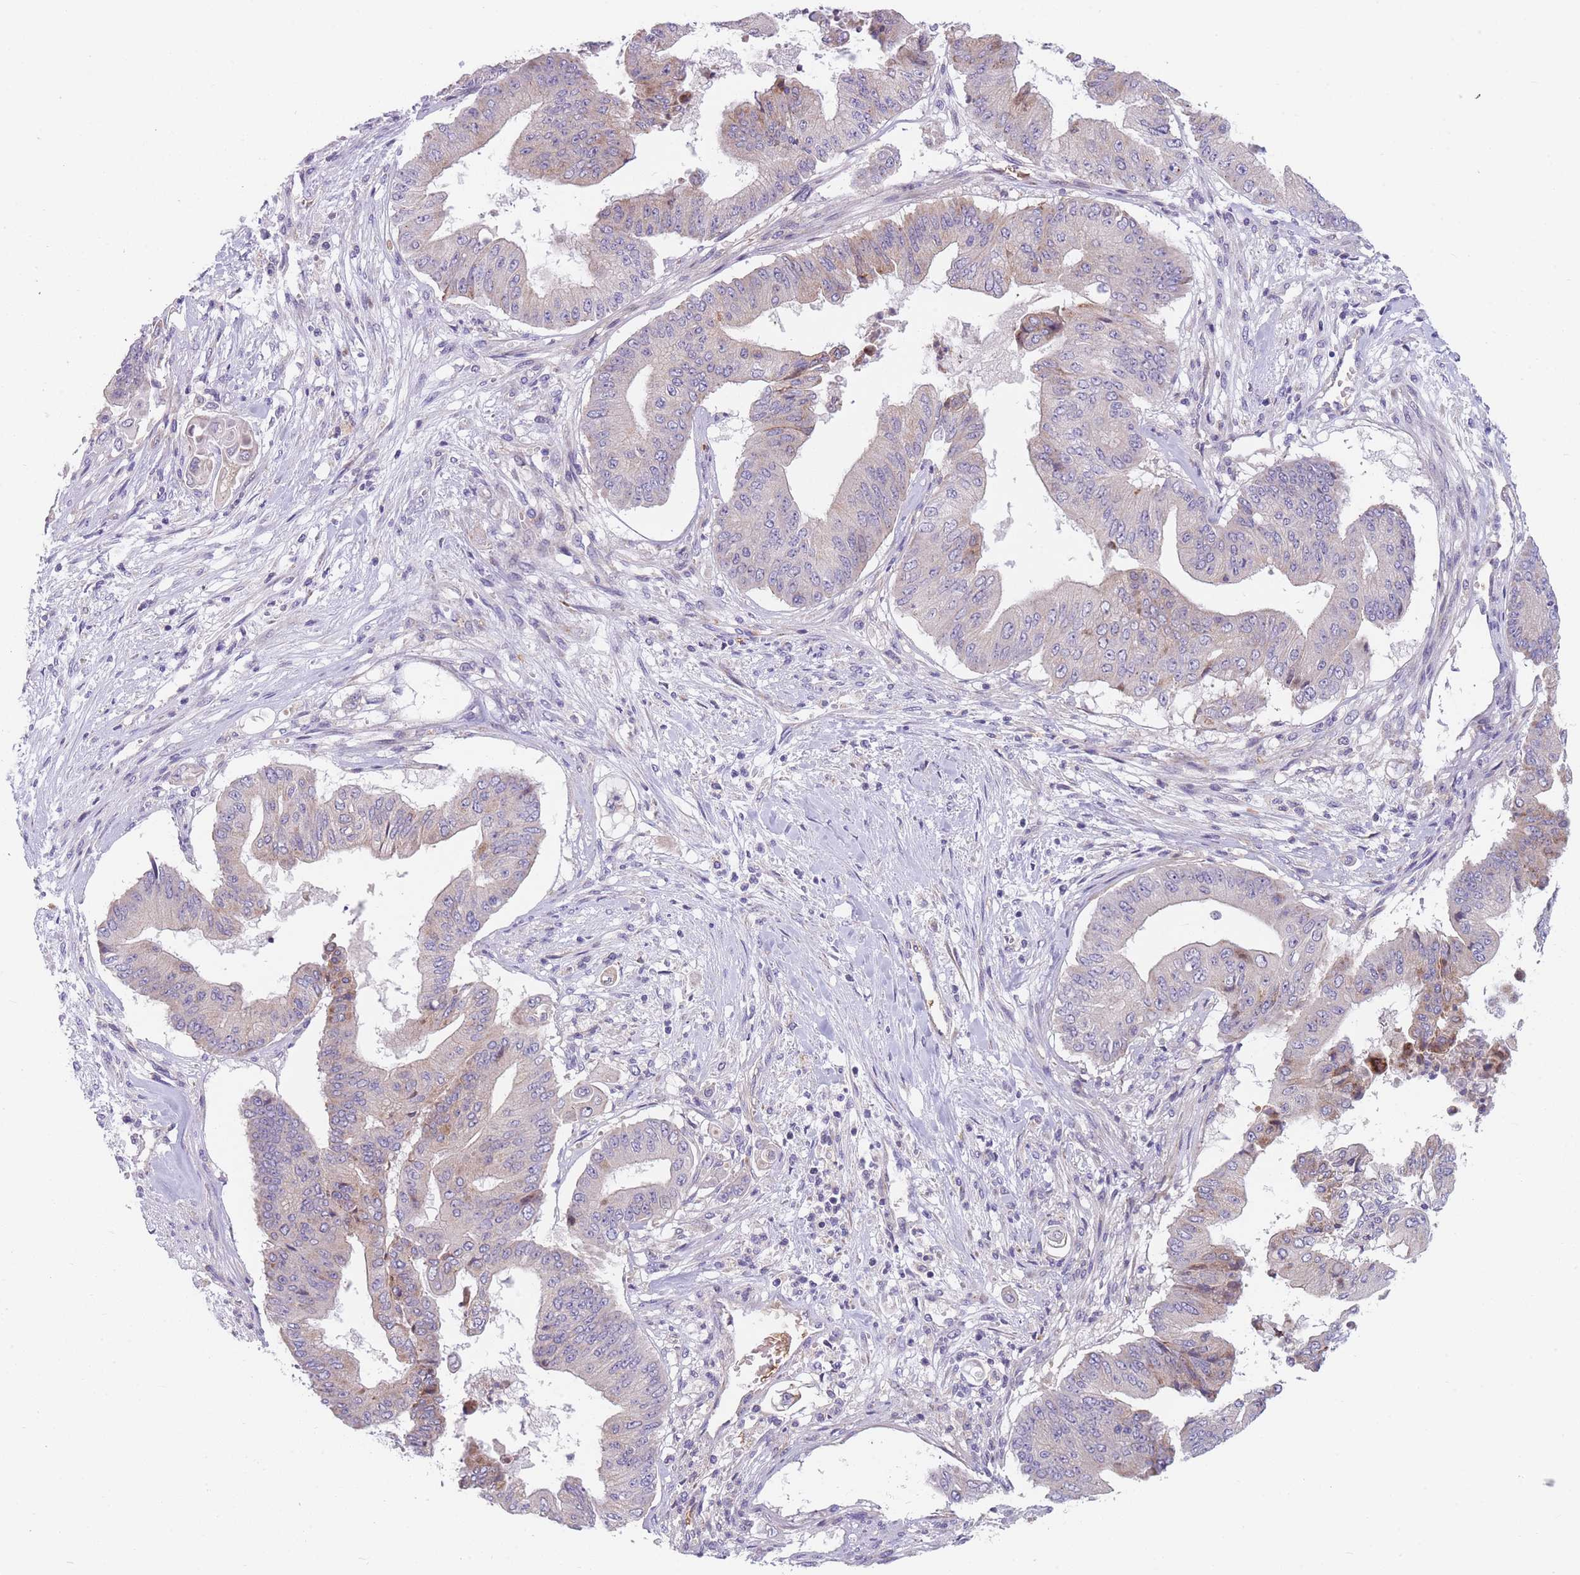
{"staining": {"intensity": "negative", "quantity": "none", "location": "none"}, "tissue": "pancreatic cancer", "cell_type": "Tumor cells", "image_type": "cancer", "snomed": [{"axis": "morphology", "description": "Adenocarcinoma, NOS"}, {"axis": "topography", "description": "Pancreas"}], "caption": "Immunohistochemistry (IHC) image of adenocarcinoma (pancreatic) stained for a protein (brown), which reveals no expression in tumor cells.", "gene": "SMPD4", "patient": {"sex": "female", "age": 77}}